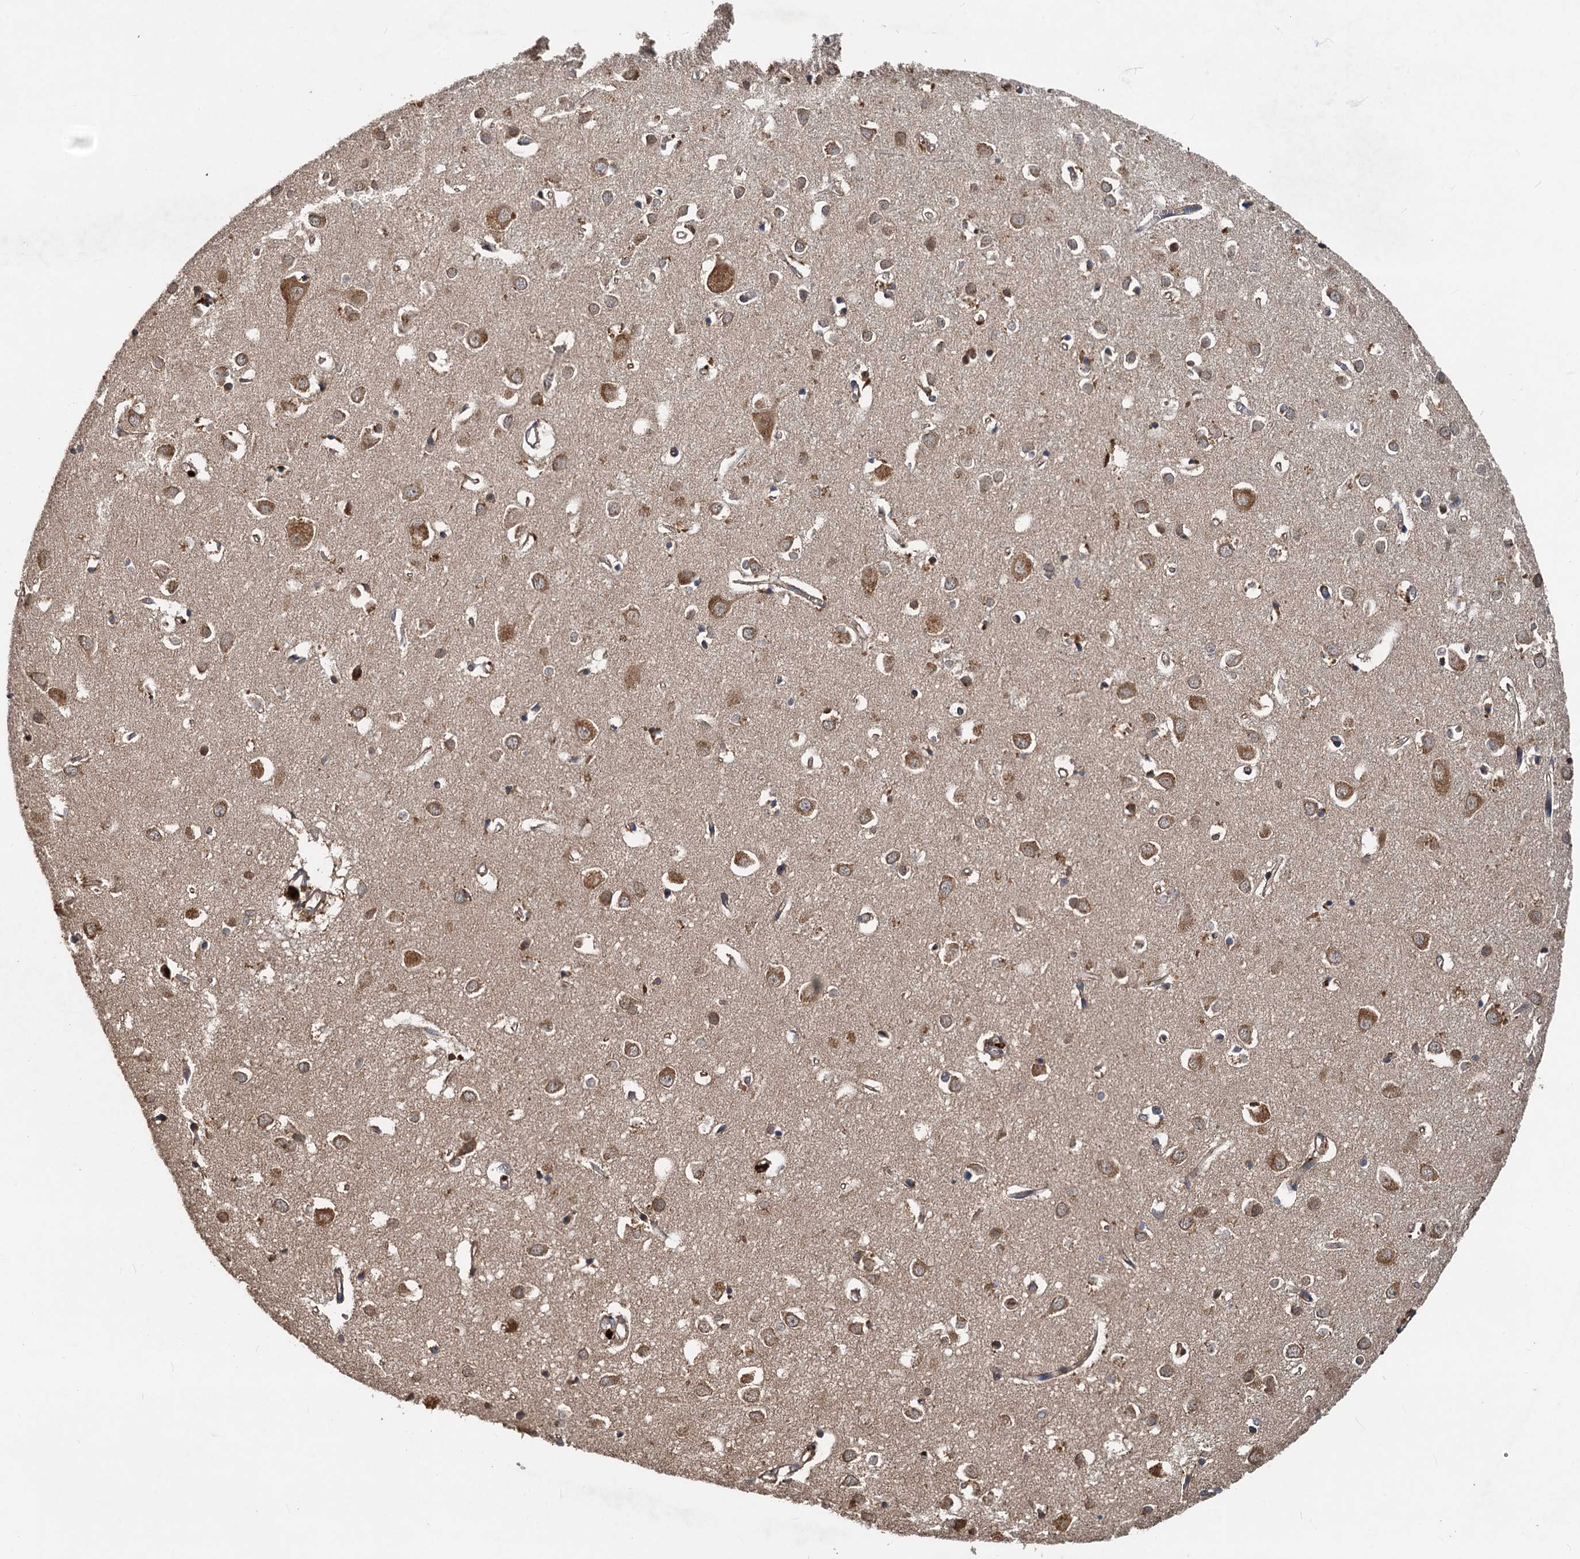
{"staining": {"intensity": "moderate", "quantity": "25%-75%", "location": "cytoplasmic/membranous"}, "tissue": "cerebral cortex", "cell_type": "Endothelial cells", "image_type": "normal", "snomed": [{"axis": "morphology", "description": "Normal tissue, NOS"}, {"axis": "topography", "description": "Cerebral cortex"}], "caption": "This is a photomicrograph of immunohistochemistry staining of benign cerebral cortex, which shows moderate positivity in the cytoplasmic/membranous of endothelial cells.", "gene": "HYI", "patient": {"sex": "female", "age": 64}}